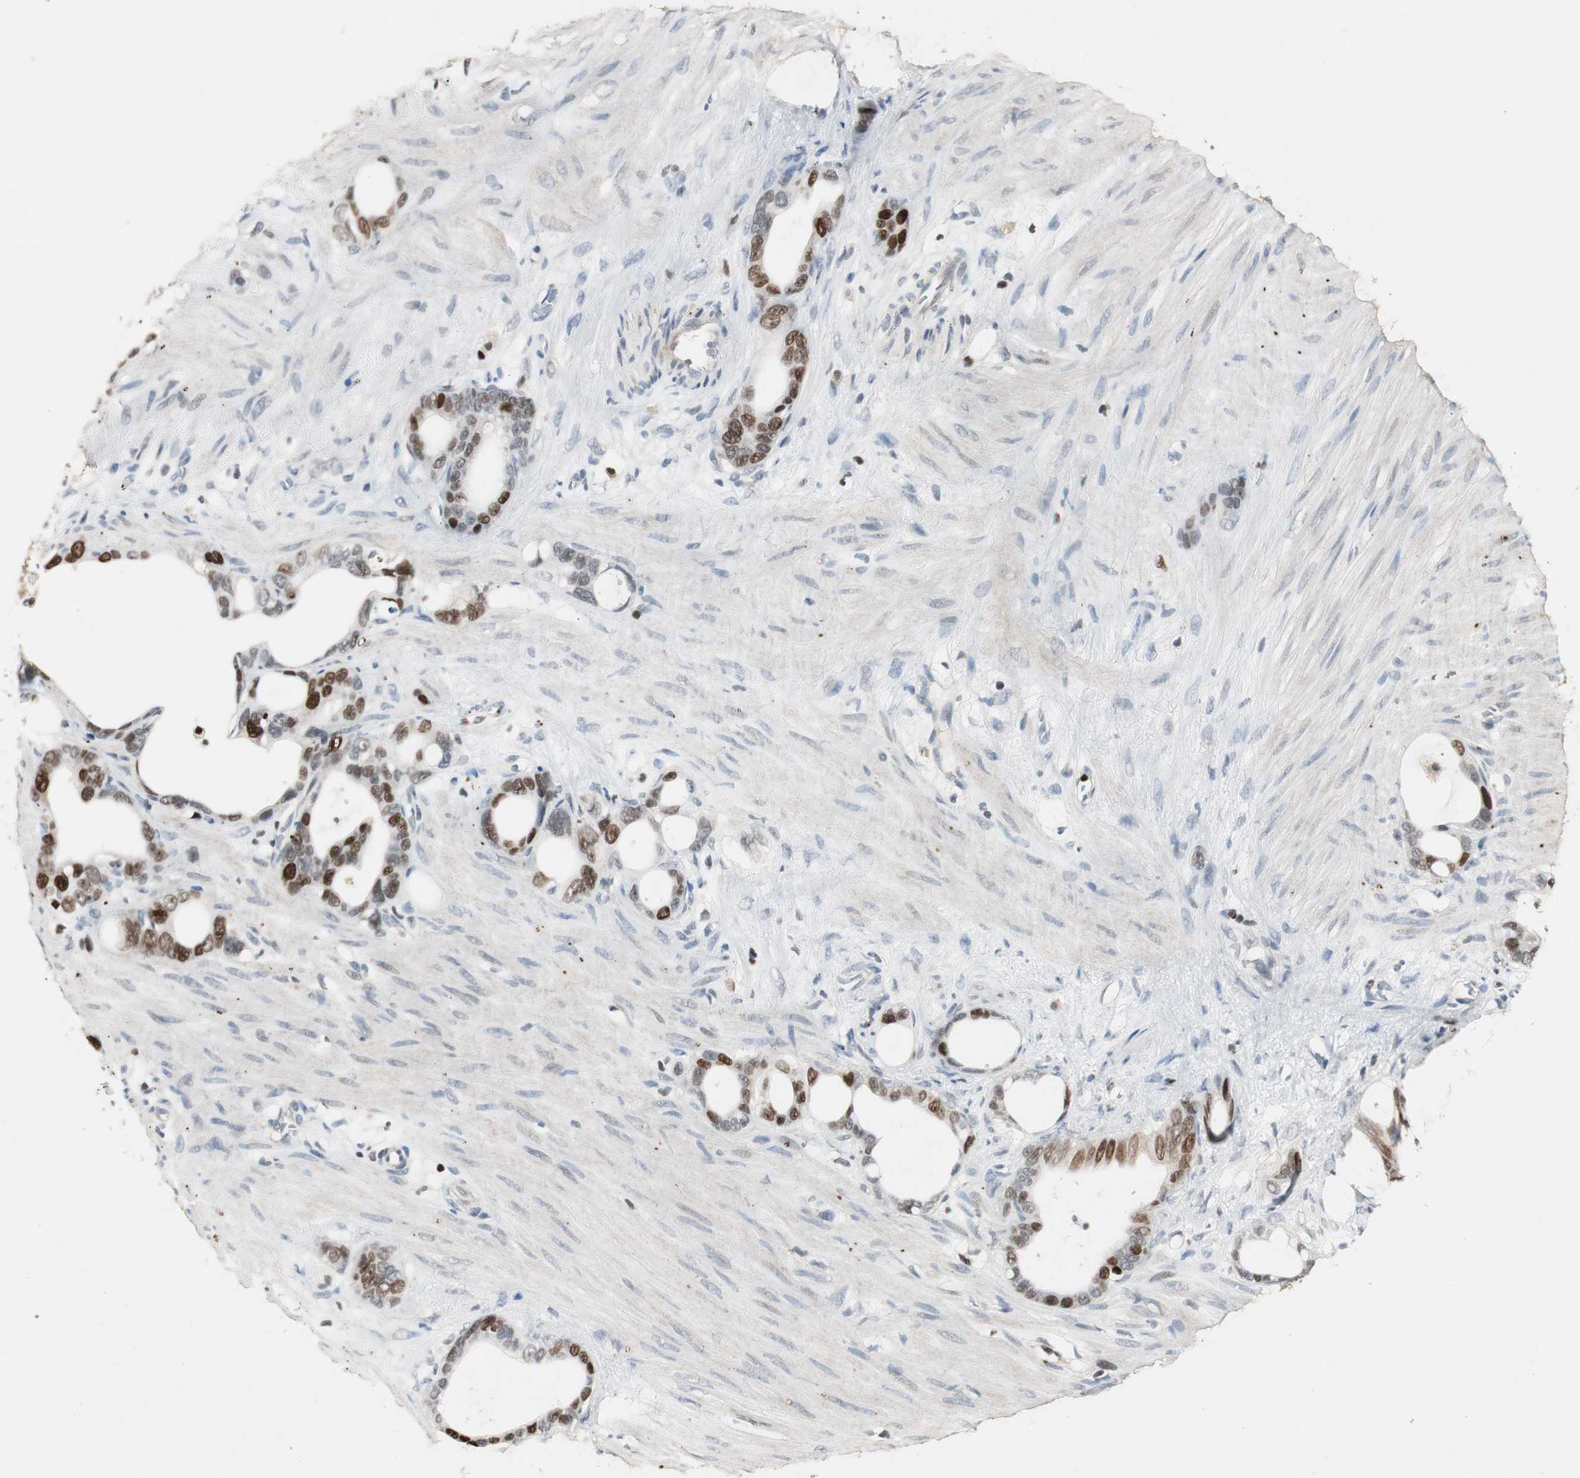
{"staining": {"intensity": "strong", "quantity": "25%-75%", "location": "nuclear"}, "tissue": "stomach cancer", "cell_type": "Tumor cells", "image_type": "cancer", "snomed": [{"axis": "morphology", "description": "Adenocarcinoma, NOS"}, {"axis": "topography", "description": "Stomach"}], "caption": "IHC histopathology image of stomach cancer stained for a protein (brown), which displays high levels of strong nuclear staining in approximately 25%-75% of tumor cells.", "gene": "FEN1", "patient": {"sex": "female", "age": 75}}